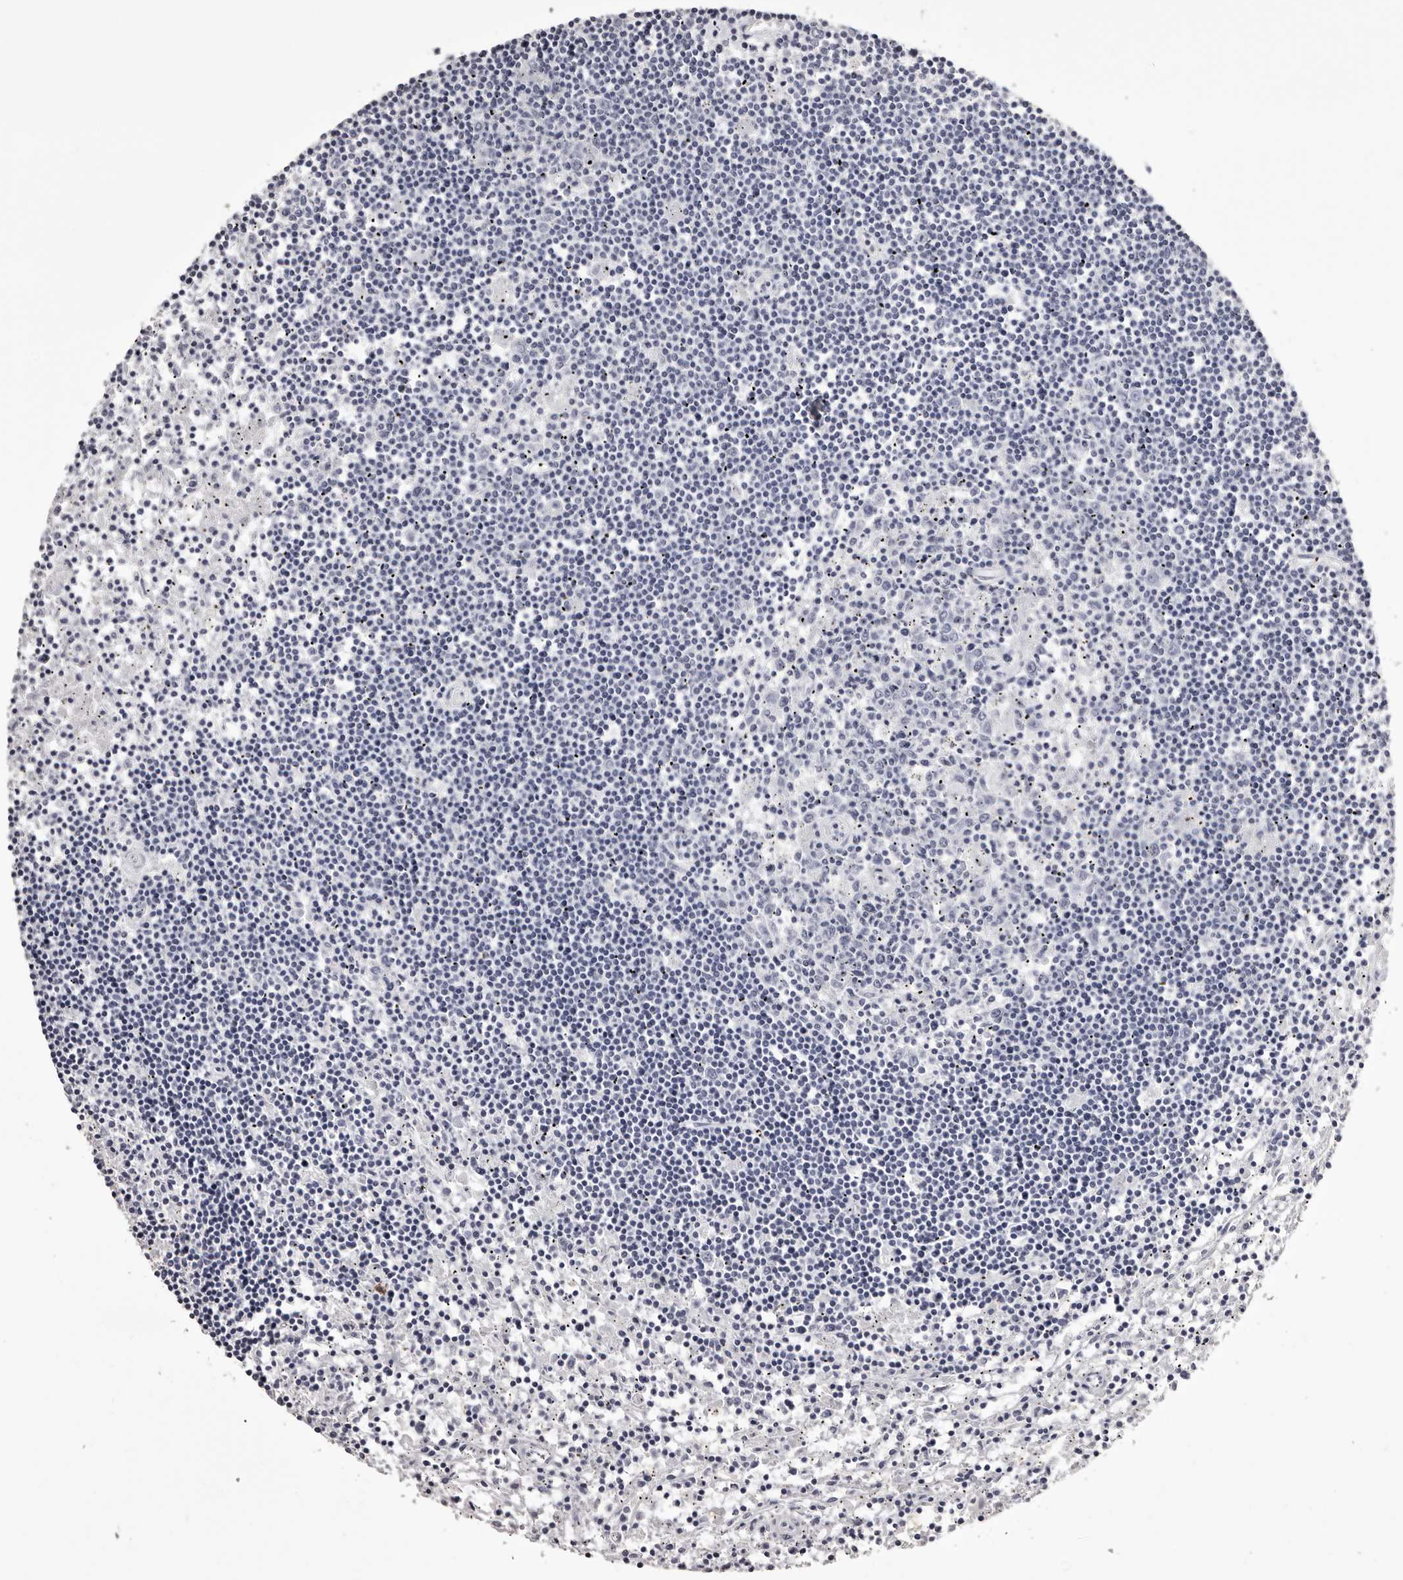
{"staining": {"intensity": "negative", "quantity": "none", "location": "none"}, "tissue": "lymphoma", "cell_type": "Tumor cells", "image_type": "cancer", "snomed": [{"axis": "morphology", "description": "Malignant lymphoma, non-Hodgkin's type, Low grade"}, {"axis": "topography", "description": "Spleen"}], "caption": "This is a micrograph of IHC staining of lymphoma, which shows no positivity in tumor cells.", "gene": "LAD1", "patient": {"sex": "male", "age": 76}}